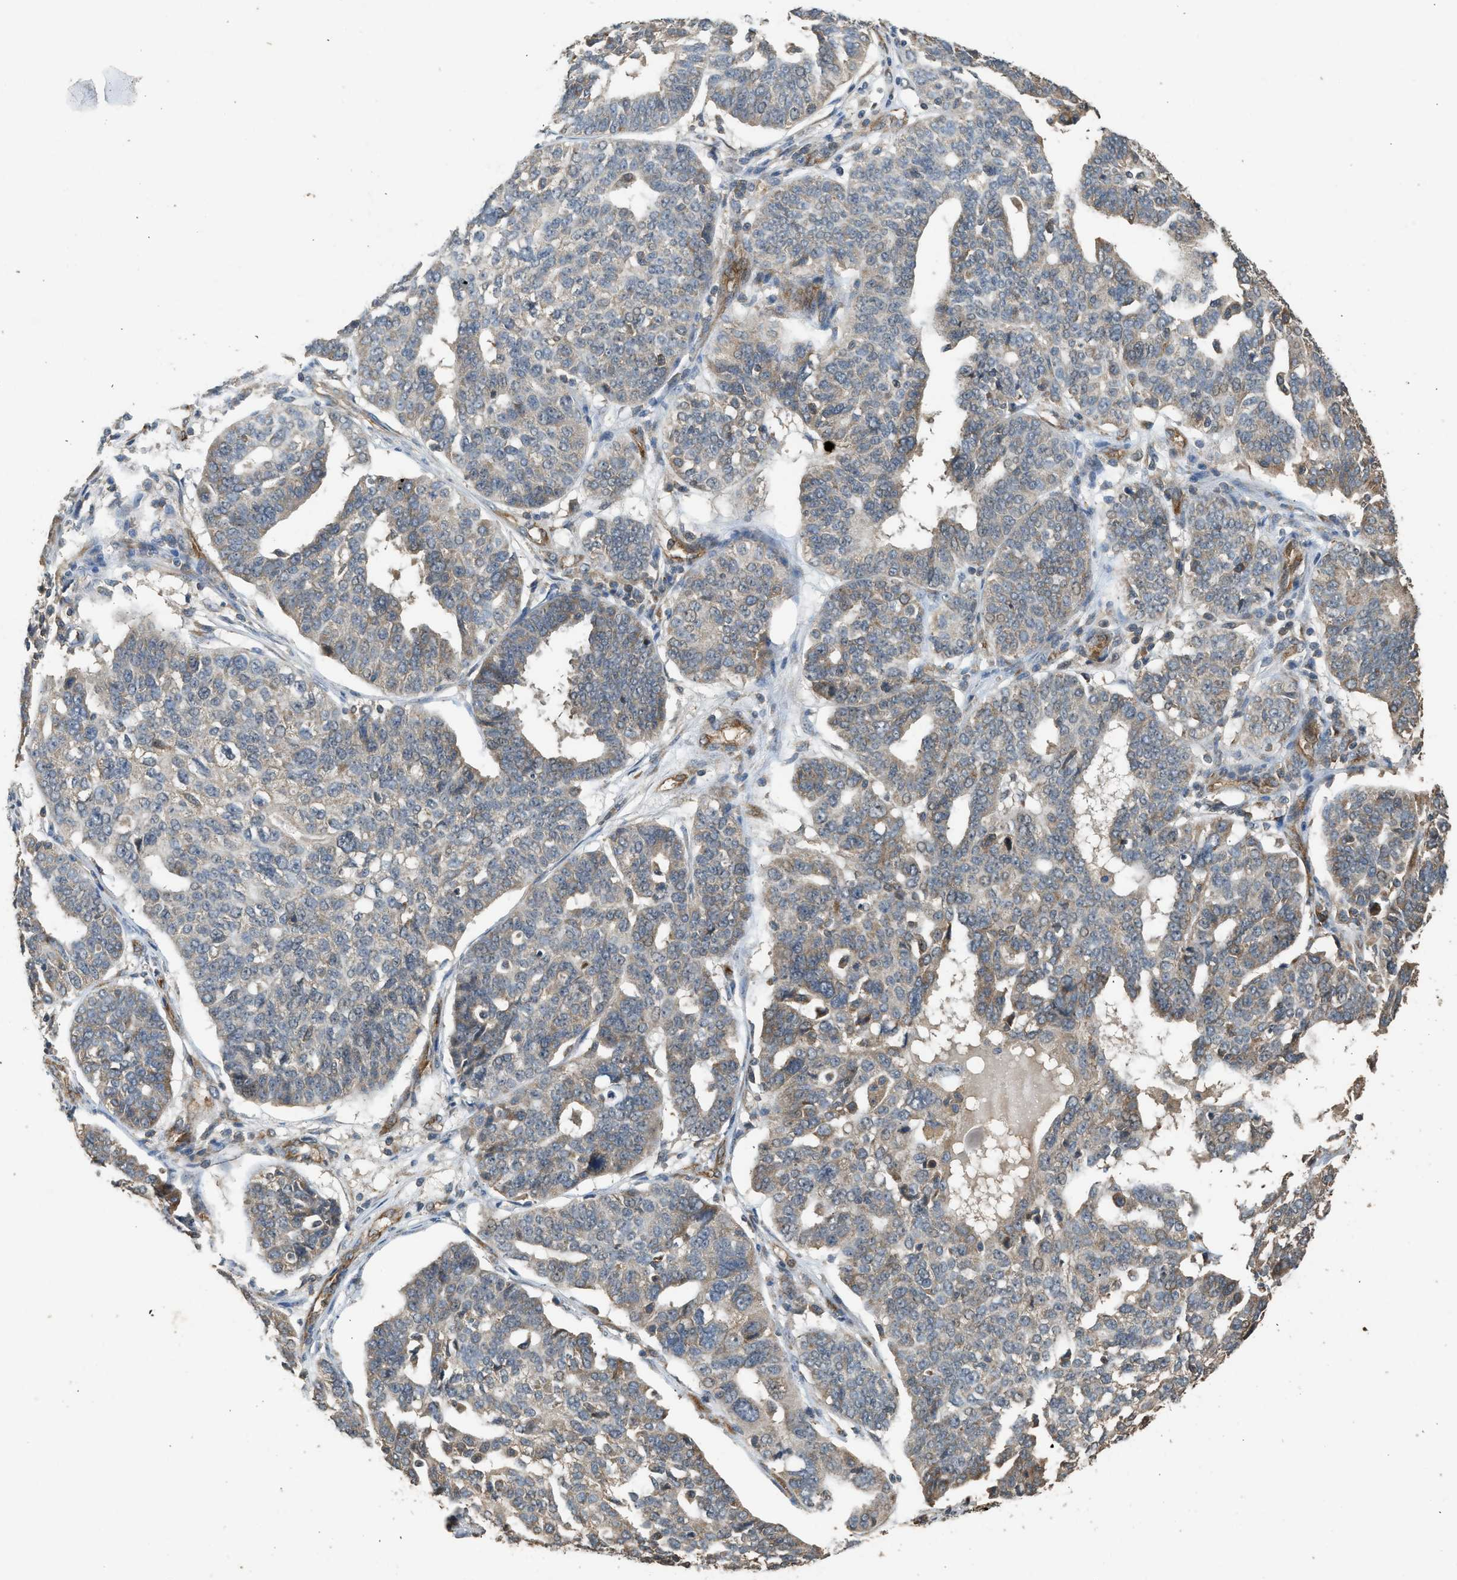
{"staining": {"intensity": "weak", "quantity": "25%-75%", "location": "cytoplasmic/membranous"}, "tissue": "ovarian cancer", "cell_type": "Tumor cells", "image_type": "cancer", "snomed": [{"axis": "morphology", "description": "Cystadenocarcinoma, serous, NOS"}, {"axis": "topography", "description": "Ovary"}], "caption": "Immunohistochemical staining of ovarian serous cystadenocarcinoma demonstrates low levels of weak cytoplasmic/membranous staining in about 25%-75% of tumor cells.", "gene": "HIP1R", "patient": {"sex": "female", "age": 59}}